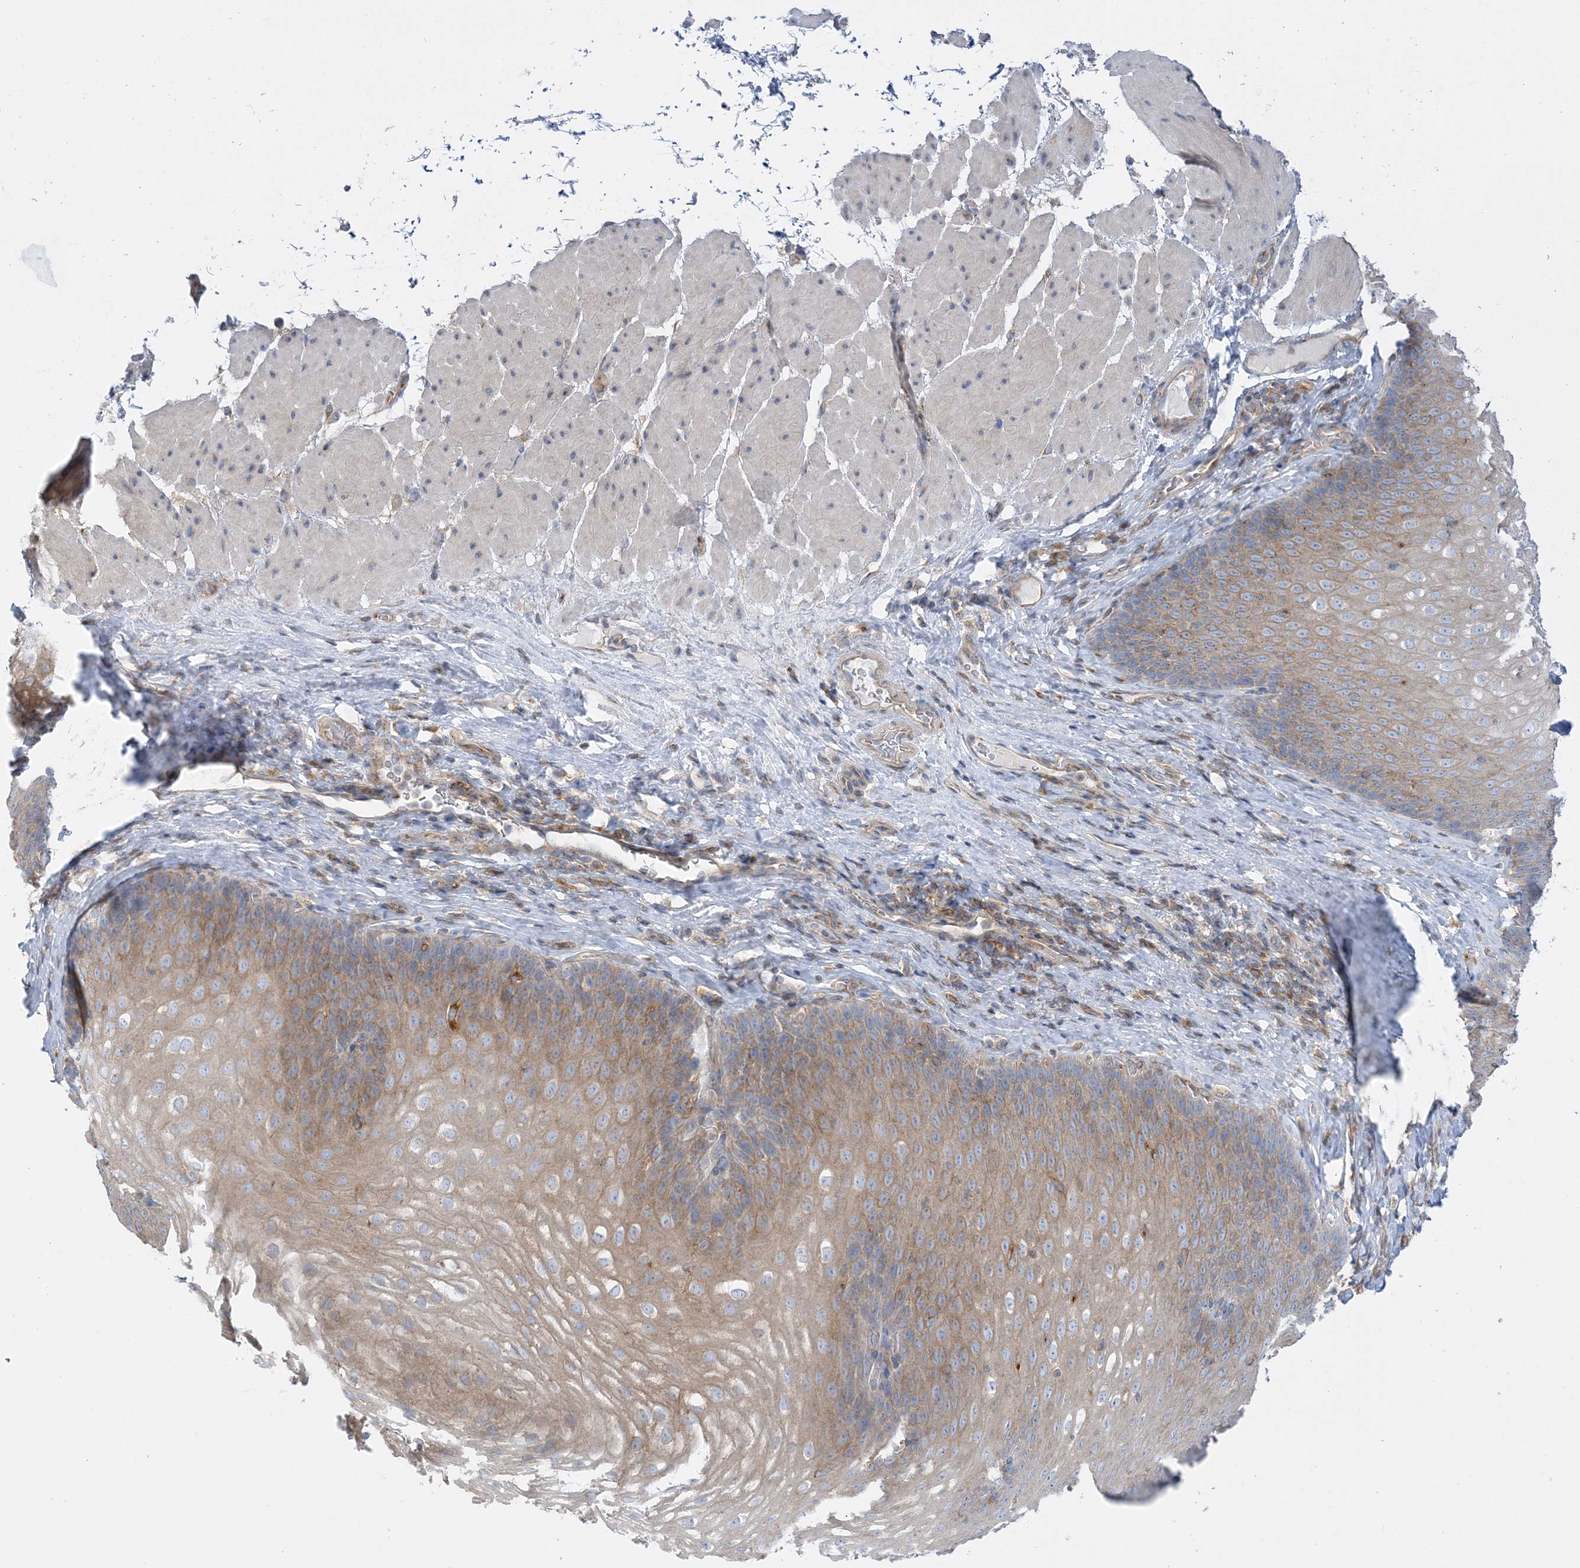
{"staining": {"intensity": "weak", "quantity": "25%-75%", "location": "cytoplasmic/membranous"}, "tissue": "esophagus", "cell_type": "Squamous epithelial cells", "image_type": "normal", "snomed": [{"axis": "morphology", "description": "Normal tissue, NOS"}, {"axis": "topography", "description": "Esophagus"}], "caption": "Immunohistochemistry (IHC) (DAB (3,3'-diaminobenzidine)) staining of unremarkable human esophagus exhibits weak cytoplasmic/membranous protein staining in approximately 25%-75% of squamous epithelial cells.", "gene": "FAM114A2", "patient": {"sex": "female", "age": 66}}